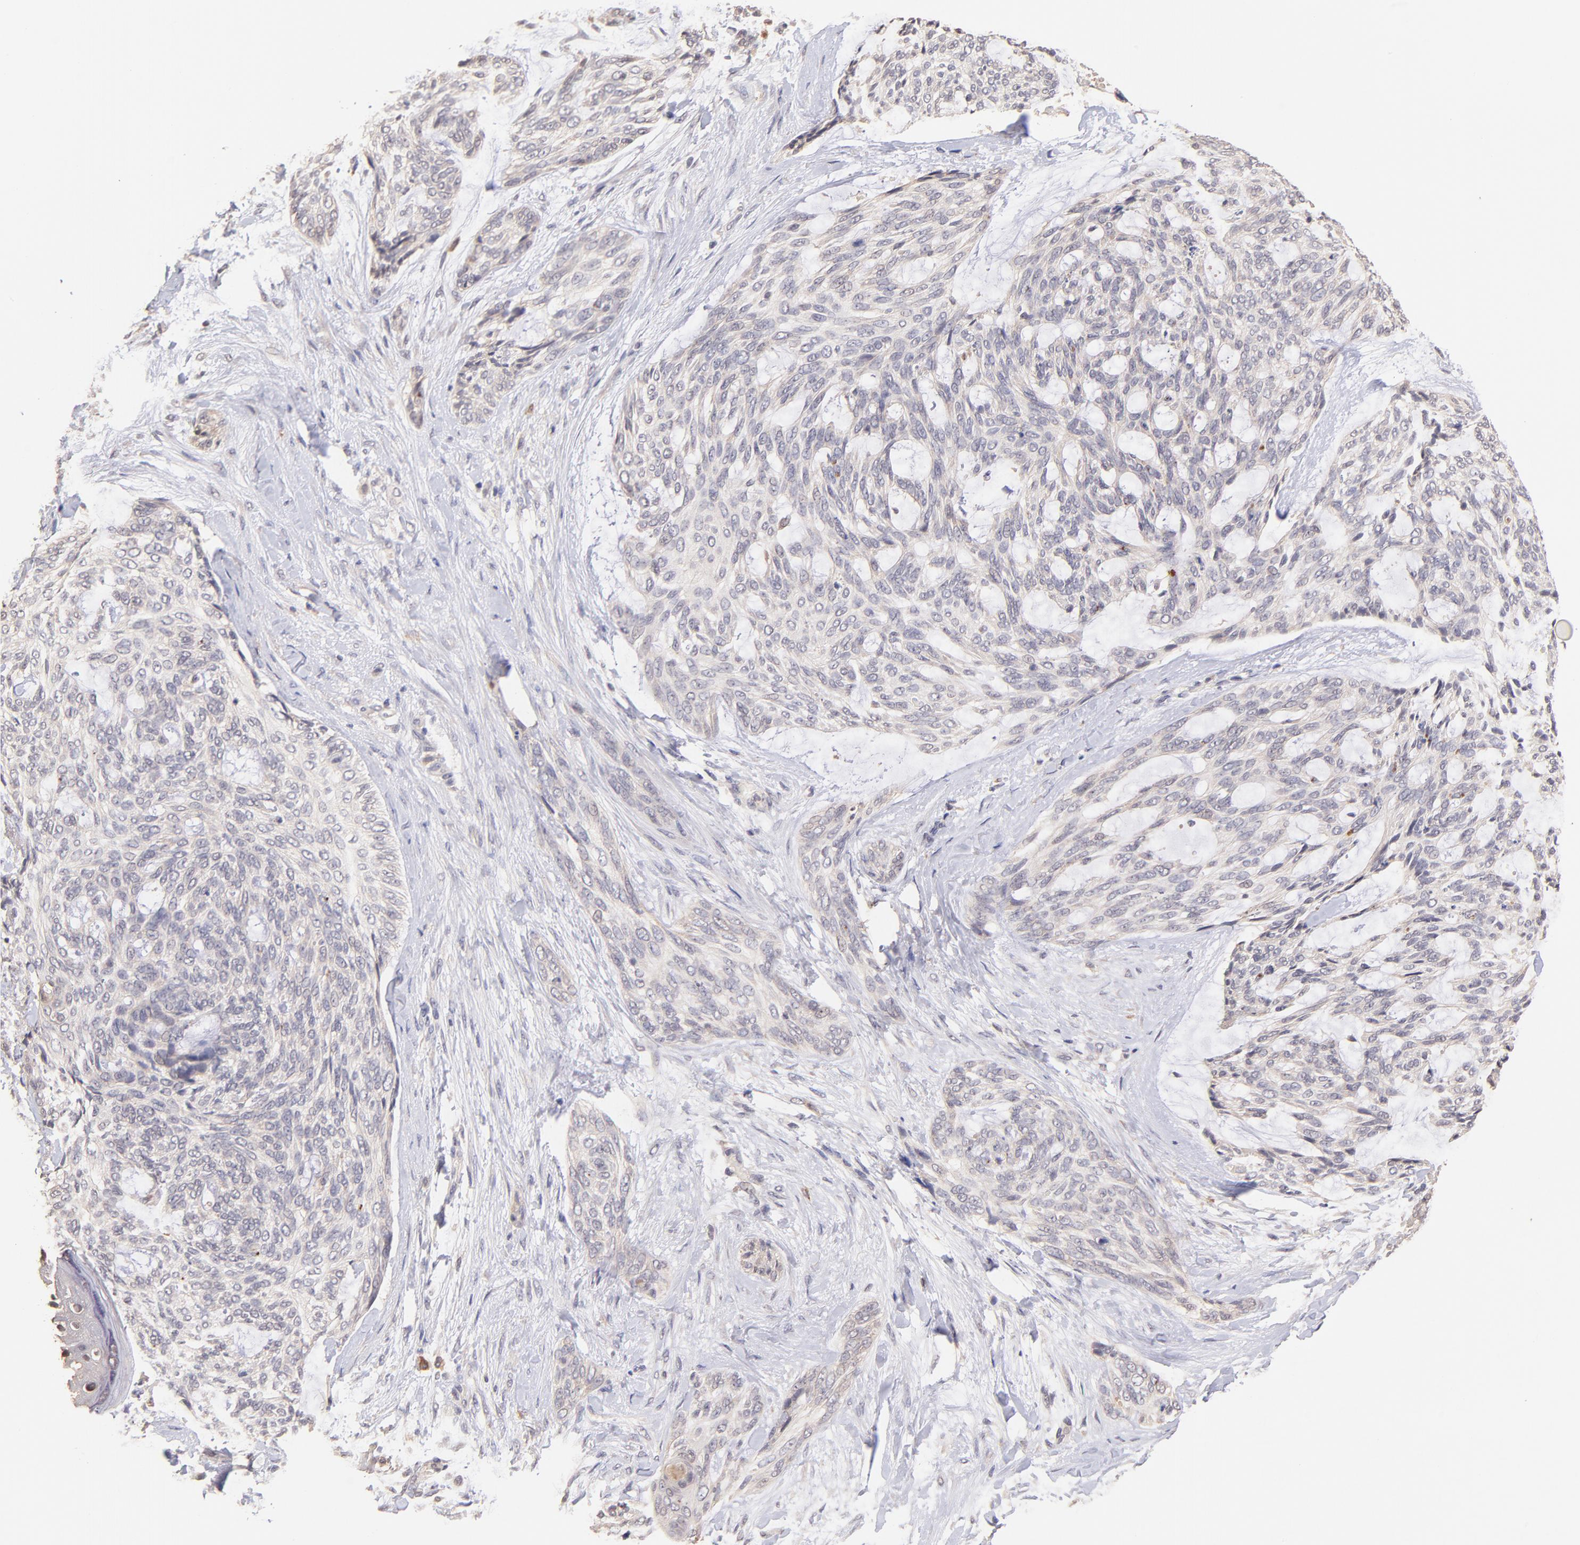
{"staining": {"intensity": "negative", "quantity": "none", "location": "none"}, "tissue": "skin cancer", "cell_type": "Tumor cells", "image_type": "cancer", "snomed": [{"axis": "morphology", "description": "Normal tissue, NOS"}, {"axis": "morphology", "description": "Basal cell carcinoma"}, {"axis": "topography", "description": "Skin"}], "caption": "Tumor cells show no significant expression in skin cancer.", "gene": "RNASEL", "patient": {"sex": "female", "age": 71}}